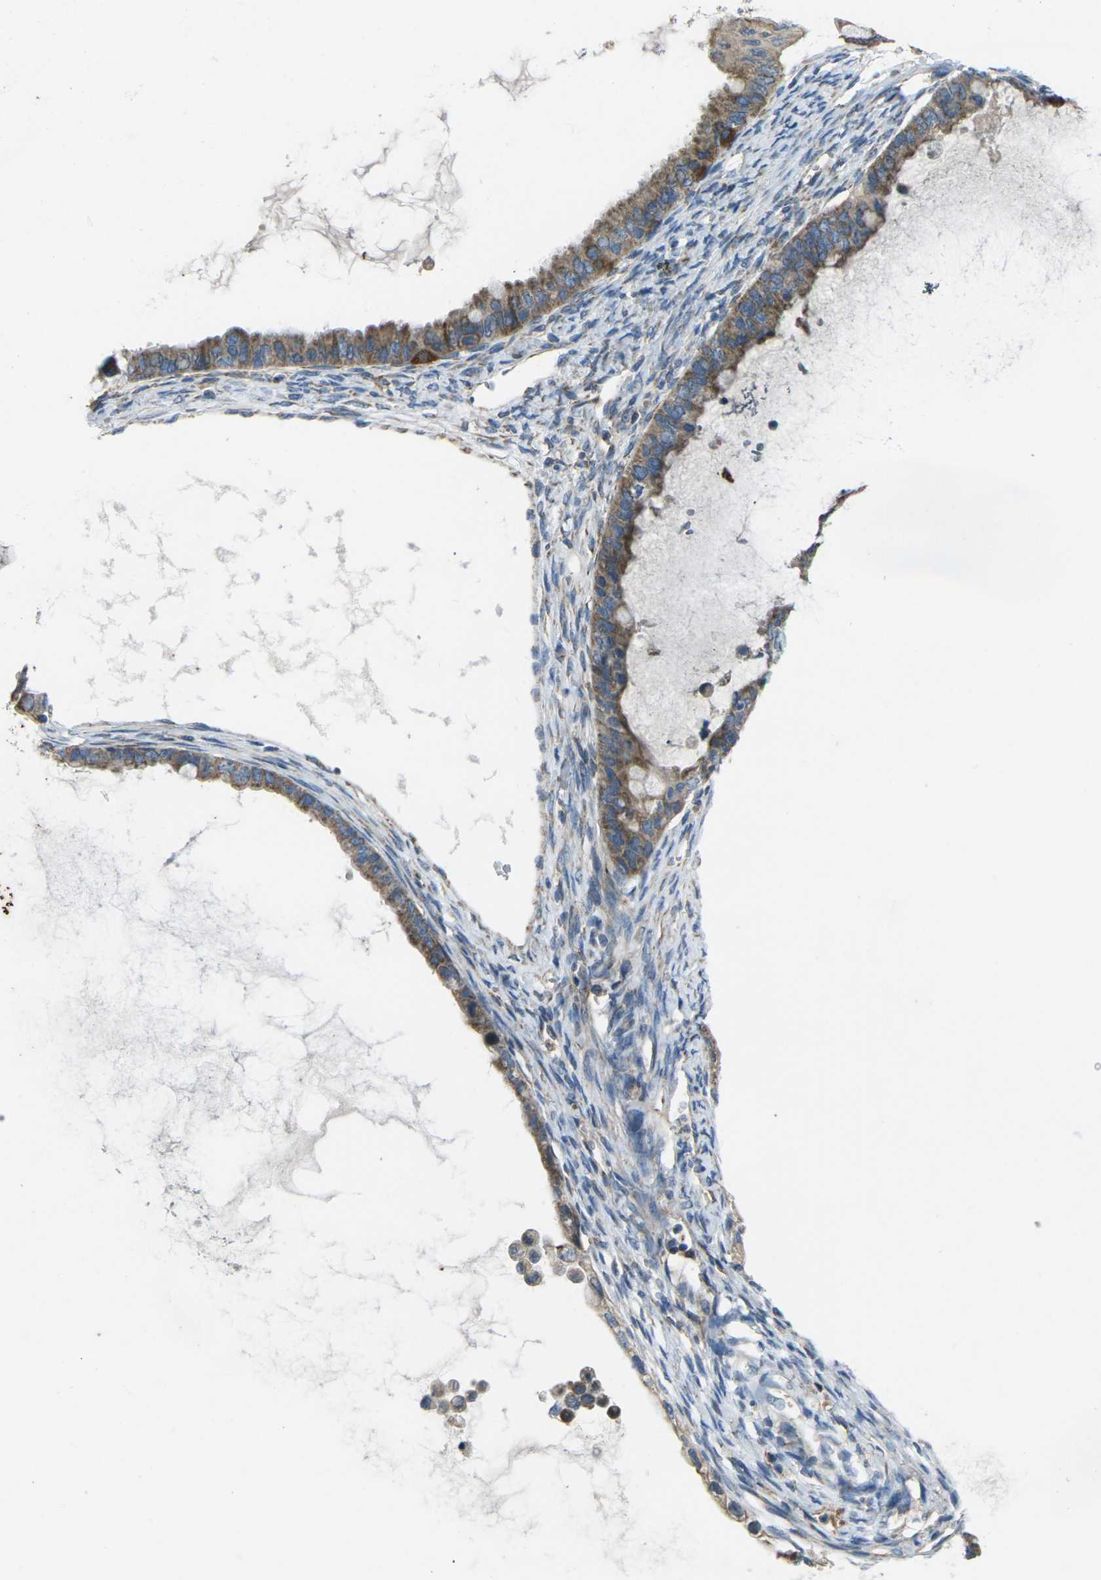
{"staining": {"intensity": "weak", "quantity": ">75%", "location": "cytoplasmic/membranous"}, "tissue": "ovarian cancer", "cell_type": "Tumor cells", "image_type": "cancer", "snomed": [{"axis": "morphology", "description": "Cystadenocarcinoma, mucinous, NOS"}, {"axis": "topography", "description": "Ovary"}], "caption": "The immunohistochemical stain highlights weak cytoplasmic/membranous staining in tumor cells of mucinous cystadenocarcinoma (ovarian) tissue.", "gene": "TMEM120B", "patient": {"sex": "female", "age": 80}}